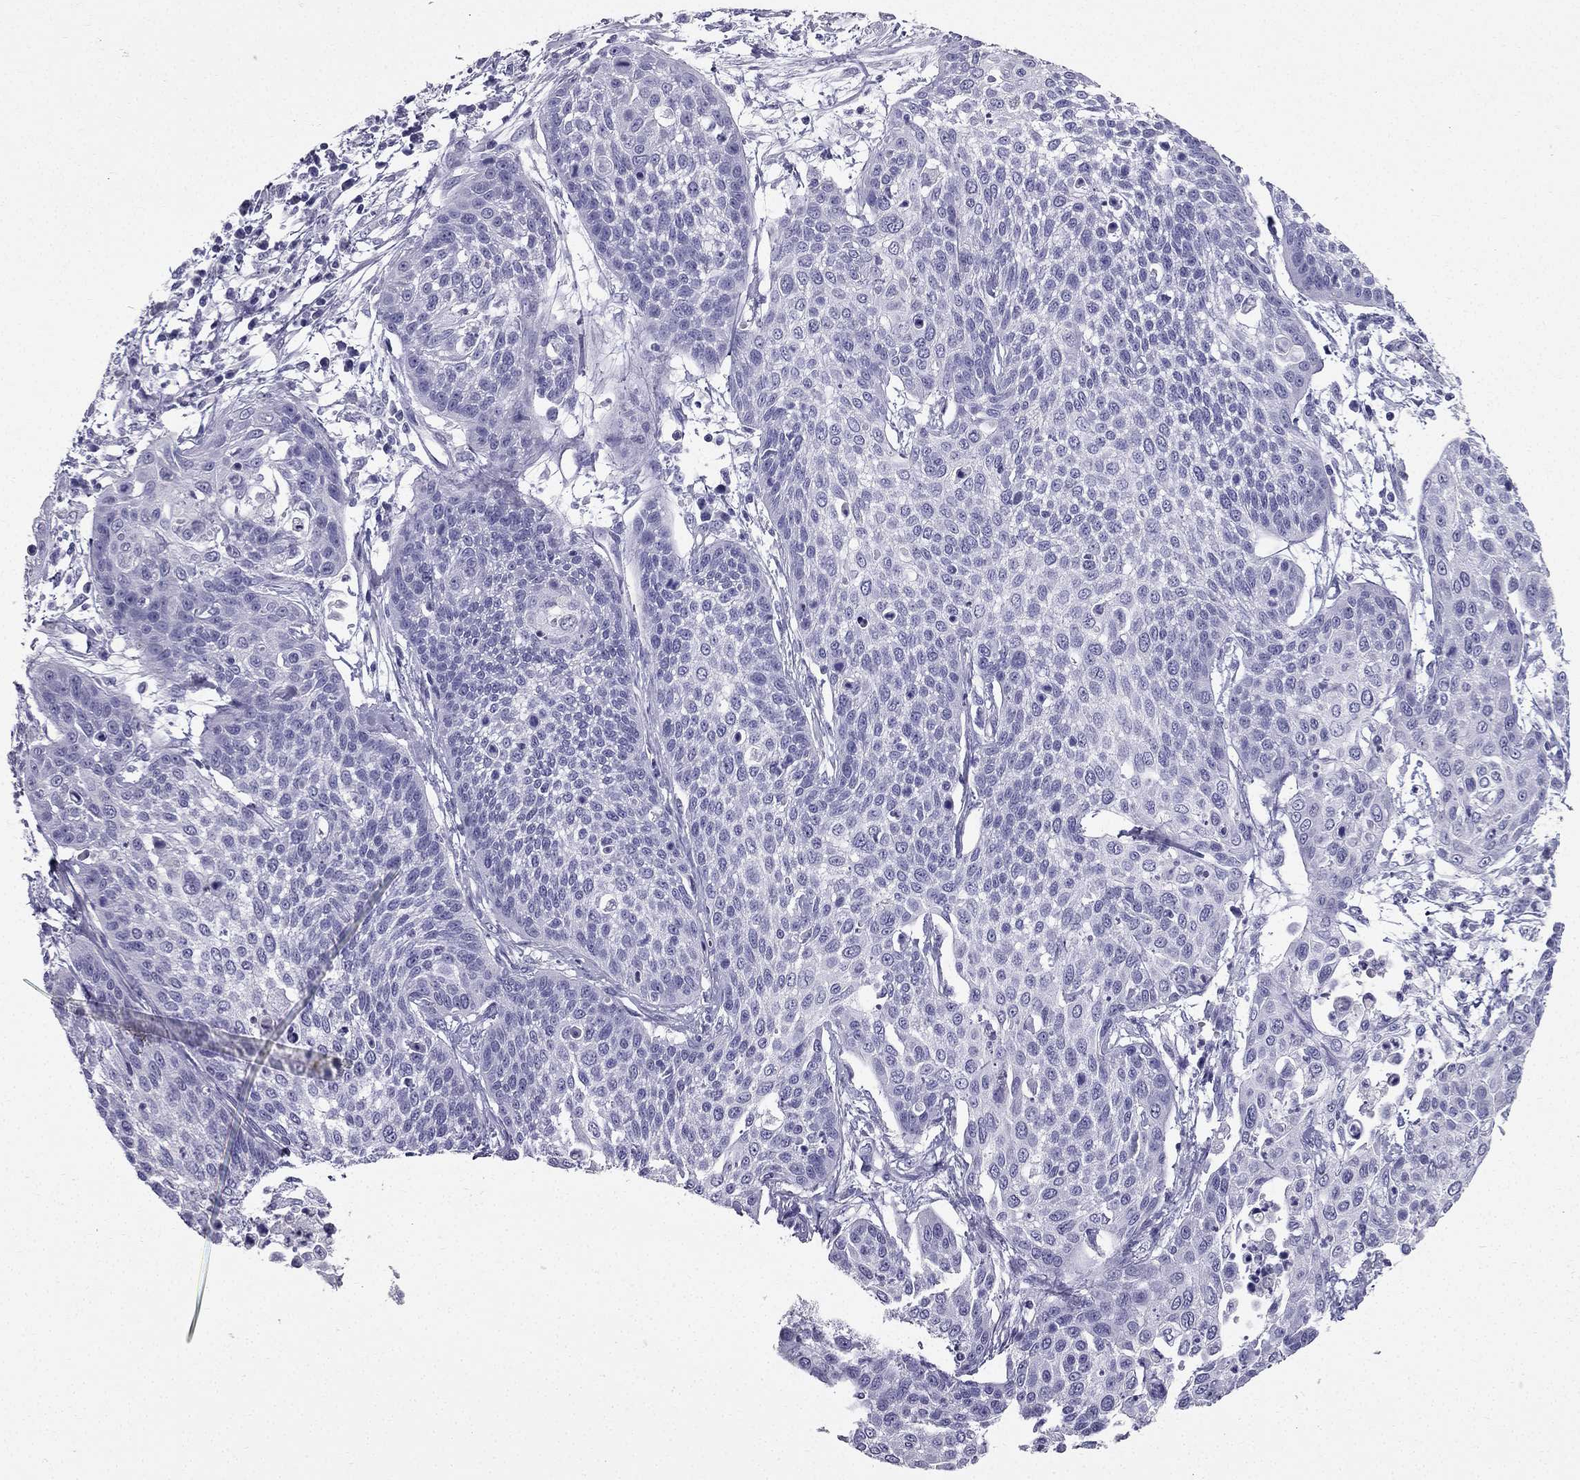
{"staining": {"intensity": "negative", "quantity": "none", "location": "none"}, "tissue": "cervical cancer", "cell_type": "Tumor cells", "image_type": "cancer", "snomed": [{"axis": "morphology", "description": "Squamous cell carcinoma, NOS"}, {"axis": "topography", "description": "Cervix"}], "caption": "A photomicrograph of human squamous cell carcinoma (cervical) is negative for staining in tumor cells. The staining was performed using DAB to visualize the protein expression in brown, while the nuclei were stained in blue with hematoxylin (Magnification: 20x).", "gene": "TFF3", "patient": {"sex": "female", "age": 34}}